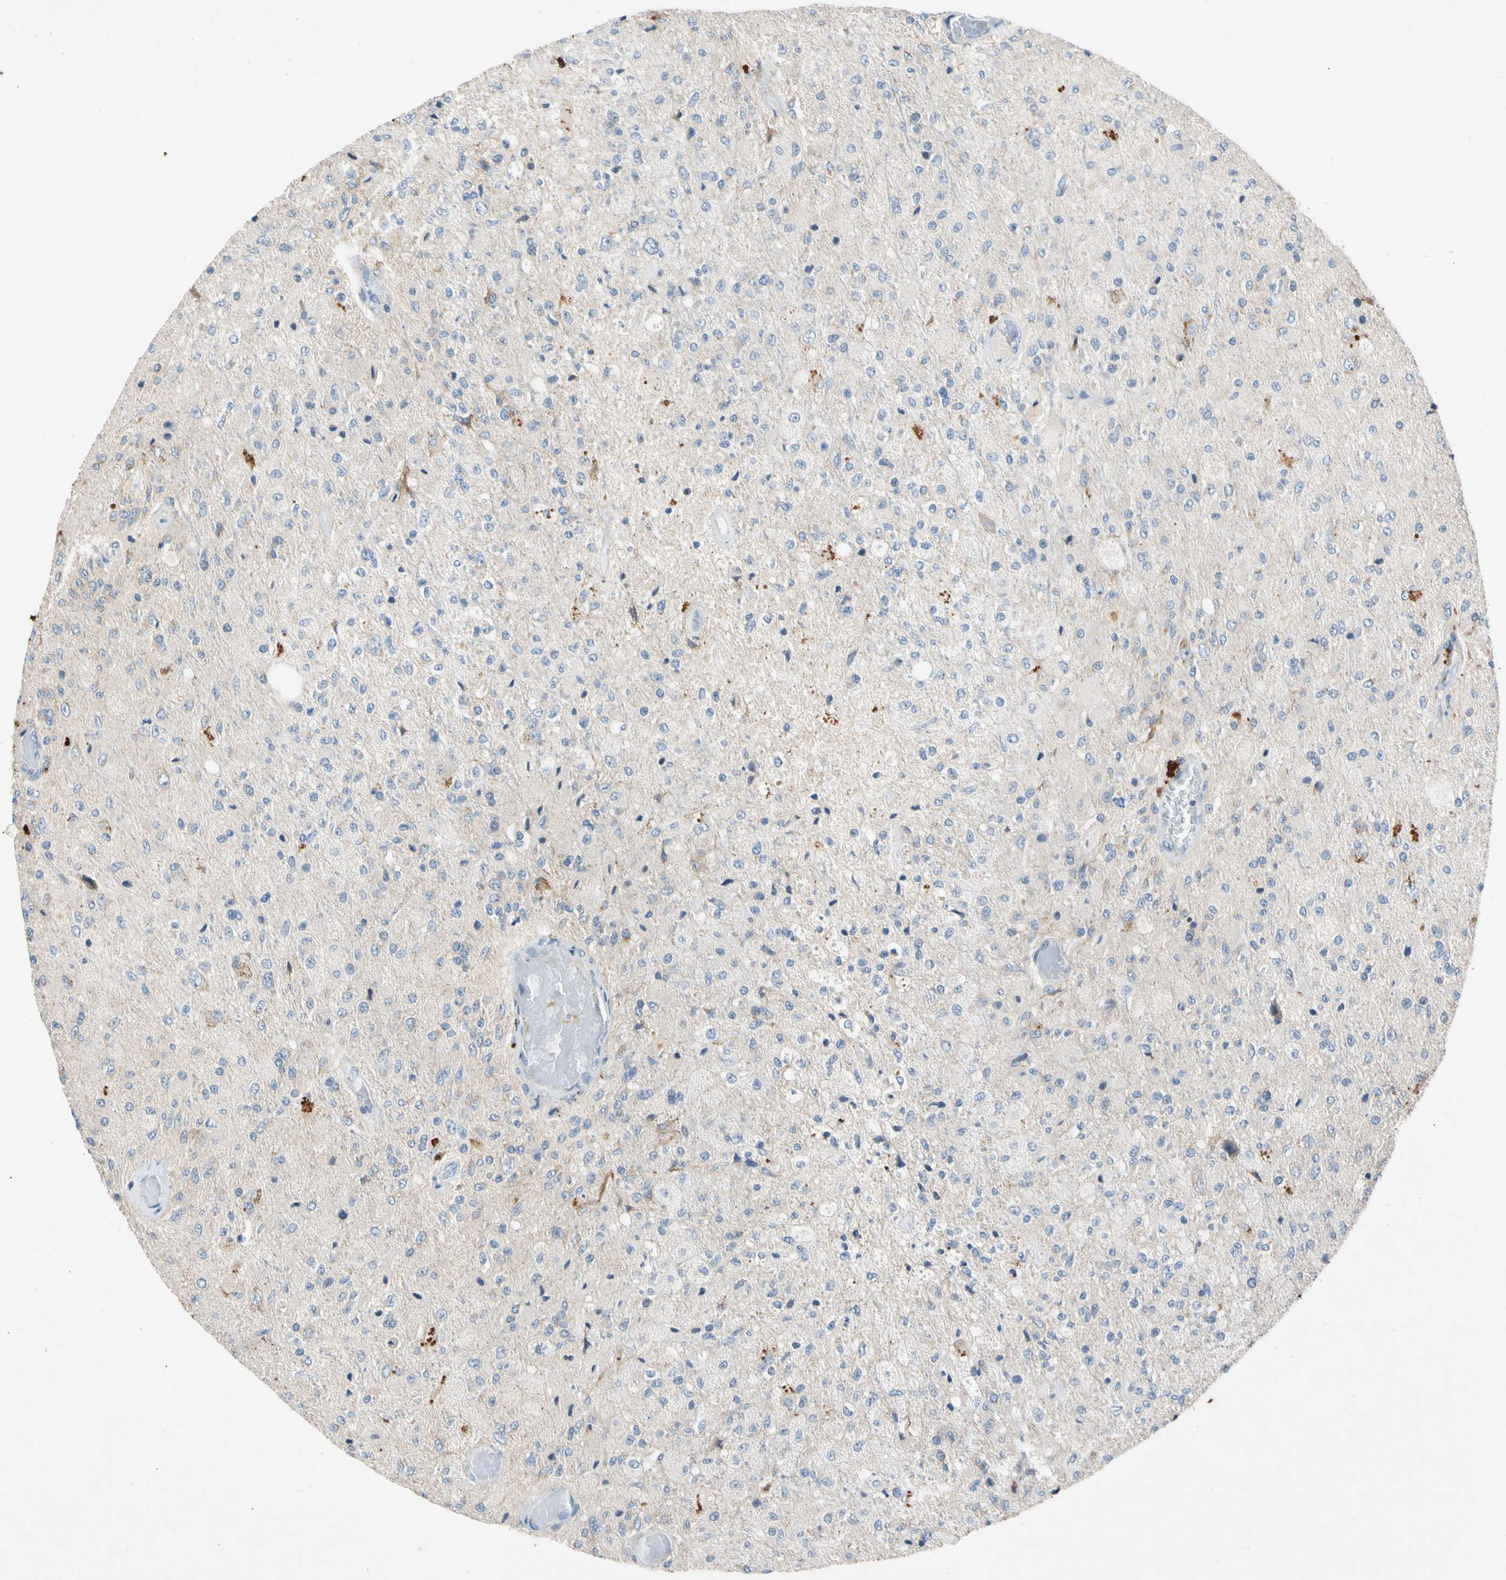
{"staining": {"intensity": "strong", "quantity": "<25%", "location": "cytoplasmic/membranous"}, "tissue": "glioma", "cell_type": "Tumor cells", "image_type": "cancer", "snomed": [{"axis": "morphology", "description": "Normal tissue, NOS"}, {"axis": "morphology", "description": "Glioma, malignant, High grade"}, {"axis": "topography", "description": "Cerebral cortex"}], "caption": "The photomicrograph exhibits immunohistochemical staining of glioma. There is strong cytoplasmic/membranous positivity is seen in about <25% of tumor cells. Immunohistochemistry (ihc) stains the protein in brown and the nuclei are stained blue.", "gene": "GASK1B", "patient": {"sex": "male", "age": 77}}